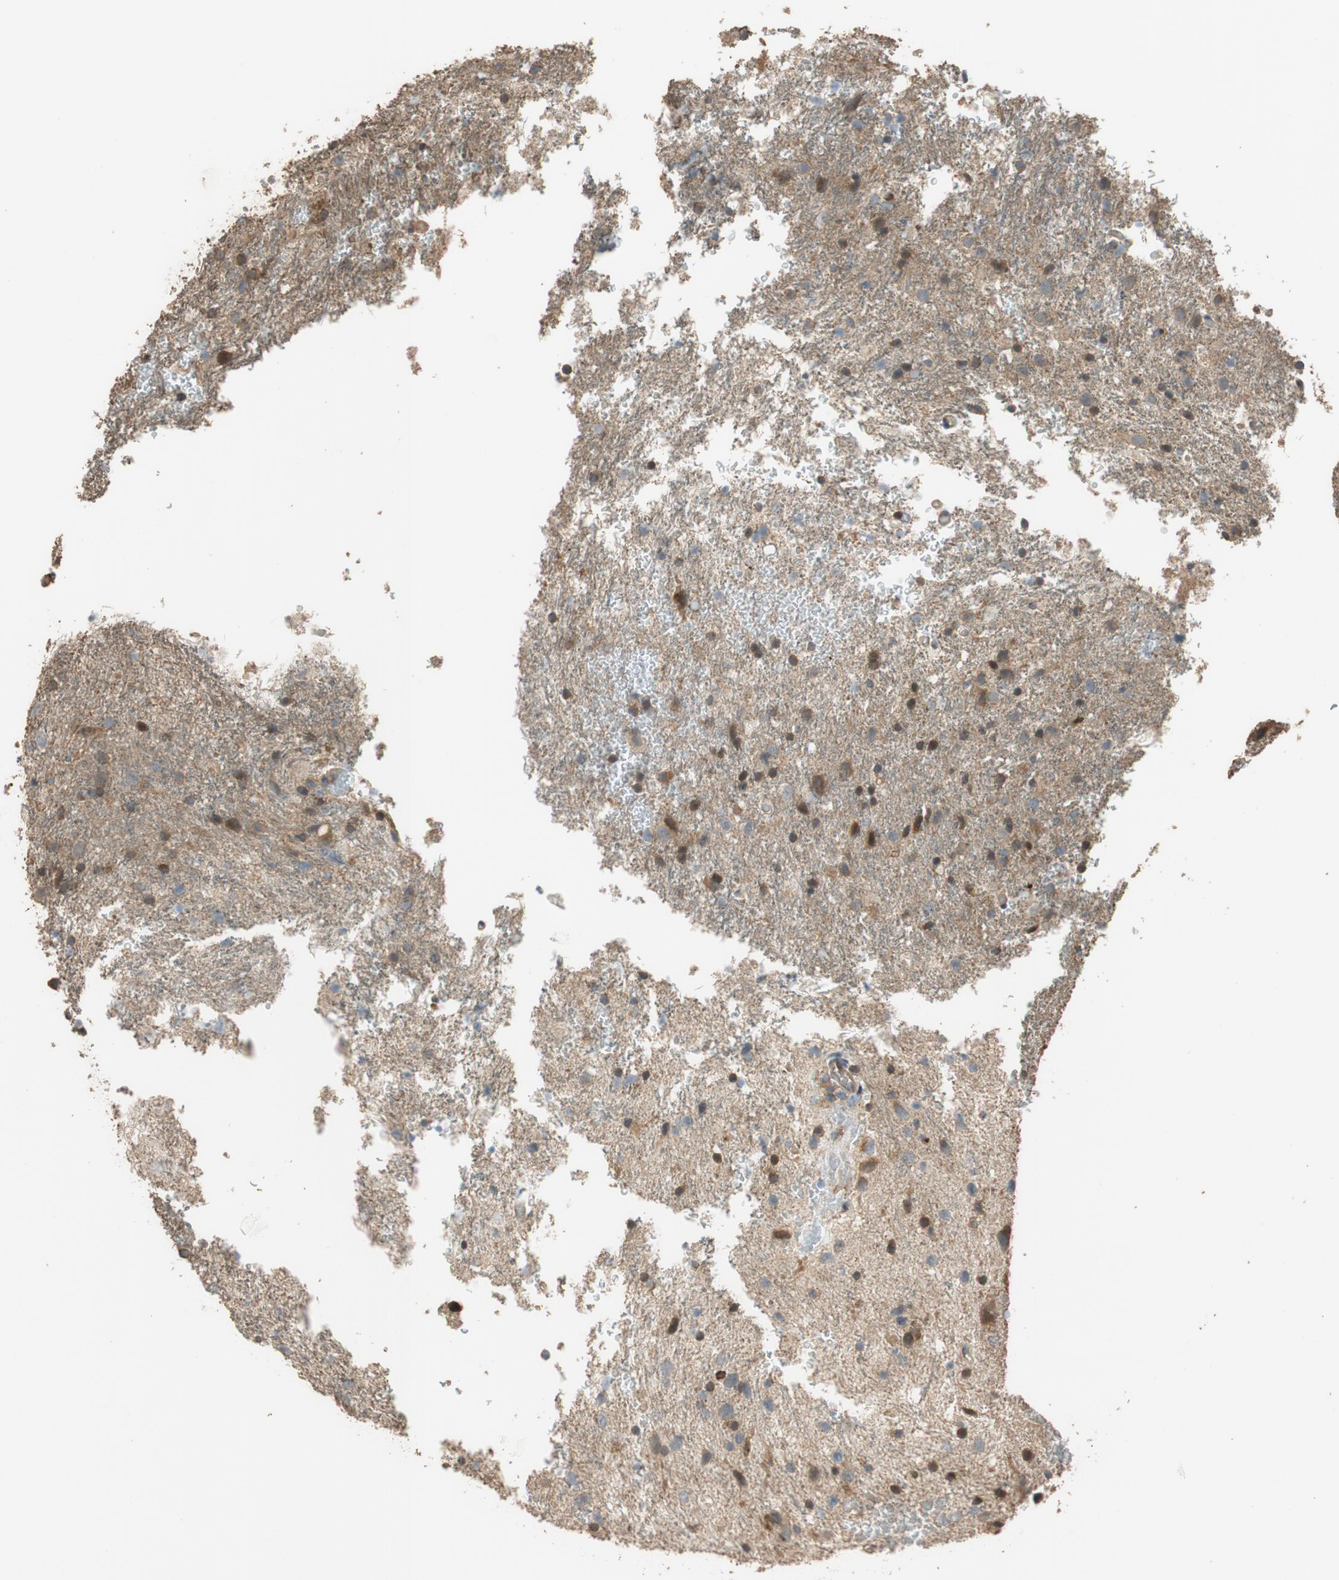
{"staining": {"intensity": "moderate", "quantity": "25%-75%", "location": "cytoplasmic/membranous,nuclear"}, "tissue": "glioma", "cell_type": "Tumor cells", "image_type": "cancer", "snomed": [{"axis": "morphology", "description": "Glioma, malignant, Low grade"}, {"axis": "topography", "description": "Brain"}], "caption": "The micrograph reveals immunohistochemical staining of low-grade glioma (malignant). There is moderate cytoplasmic/membranous and nuclear positivity is seen in approximately 25%-75% of tumor cells.", "gene": "MST1R", "patient": {"sex": "male", "age": 77}}